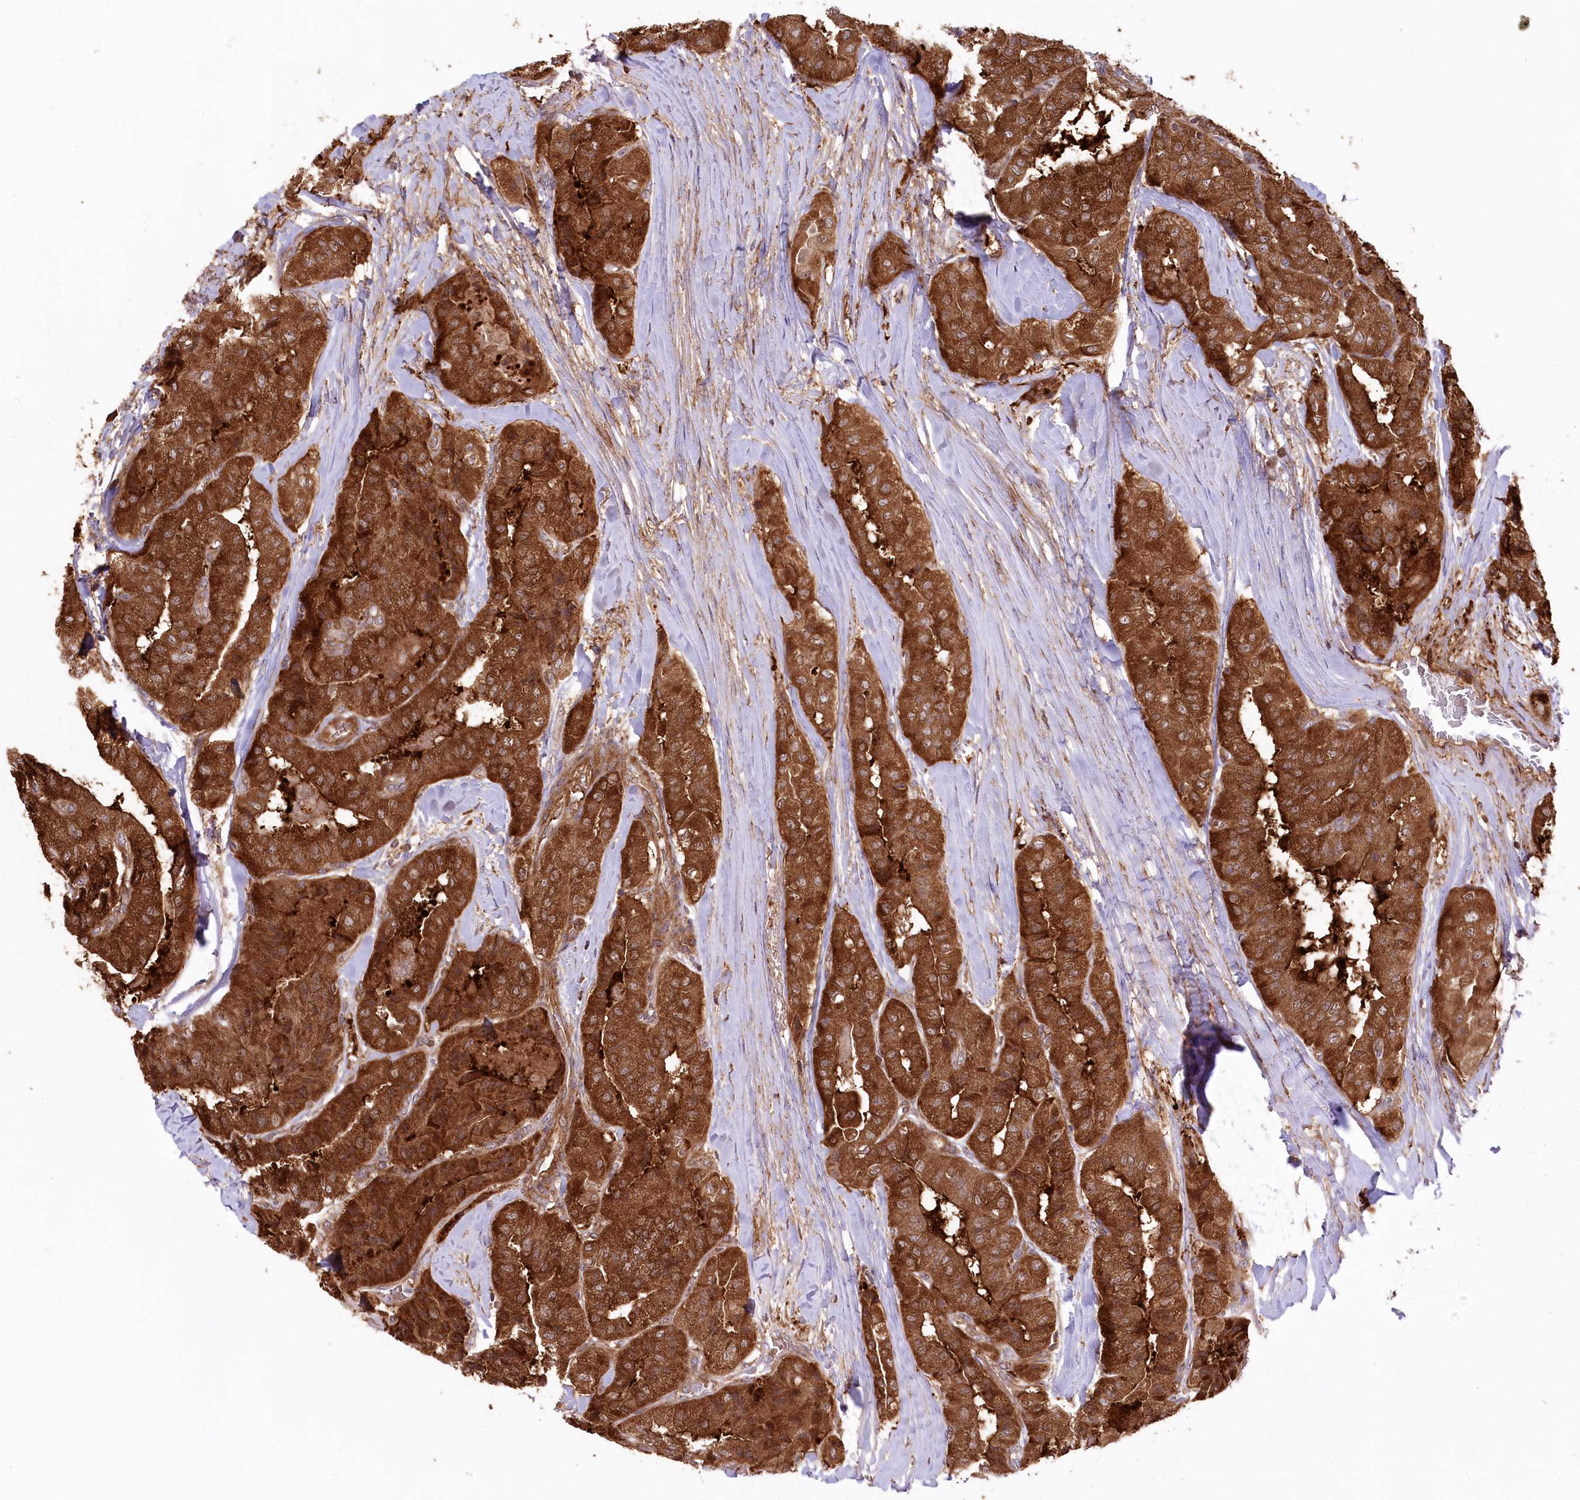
{"staining": {"intensity": "strong", "quantity": ">75%", "location": "cytoplasmic/membranous"}, "tissue": "thyroid cancer", "cell_type": "Tumor cells", "image_type": "cancer", "snomed": [{"axis": "morphology", "description": "Papillary adenocarcinoma, NOS"}, {"axis": "topography", "description": "Thyroid gland"}], "caption": "Papillary adenocarcinoma (thyroid) was stained to show a protein in brown. There is high levels of strong cytoplasmic/membranous expression in about >75% of tumor cells.", "gene": "CCDC91", "patient": {"sex": "female", "age": 59}}